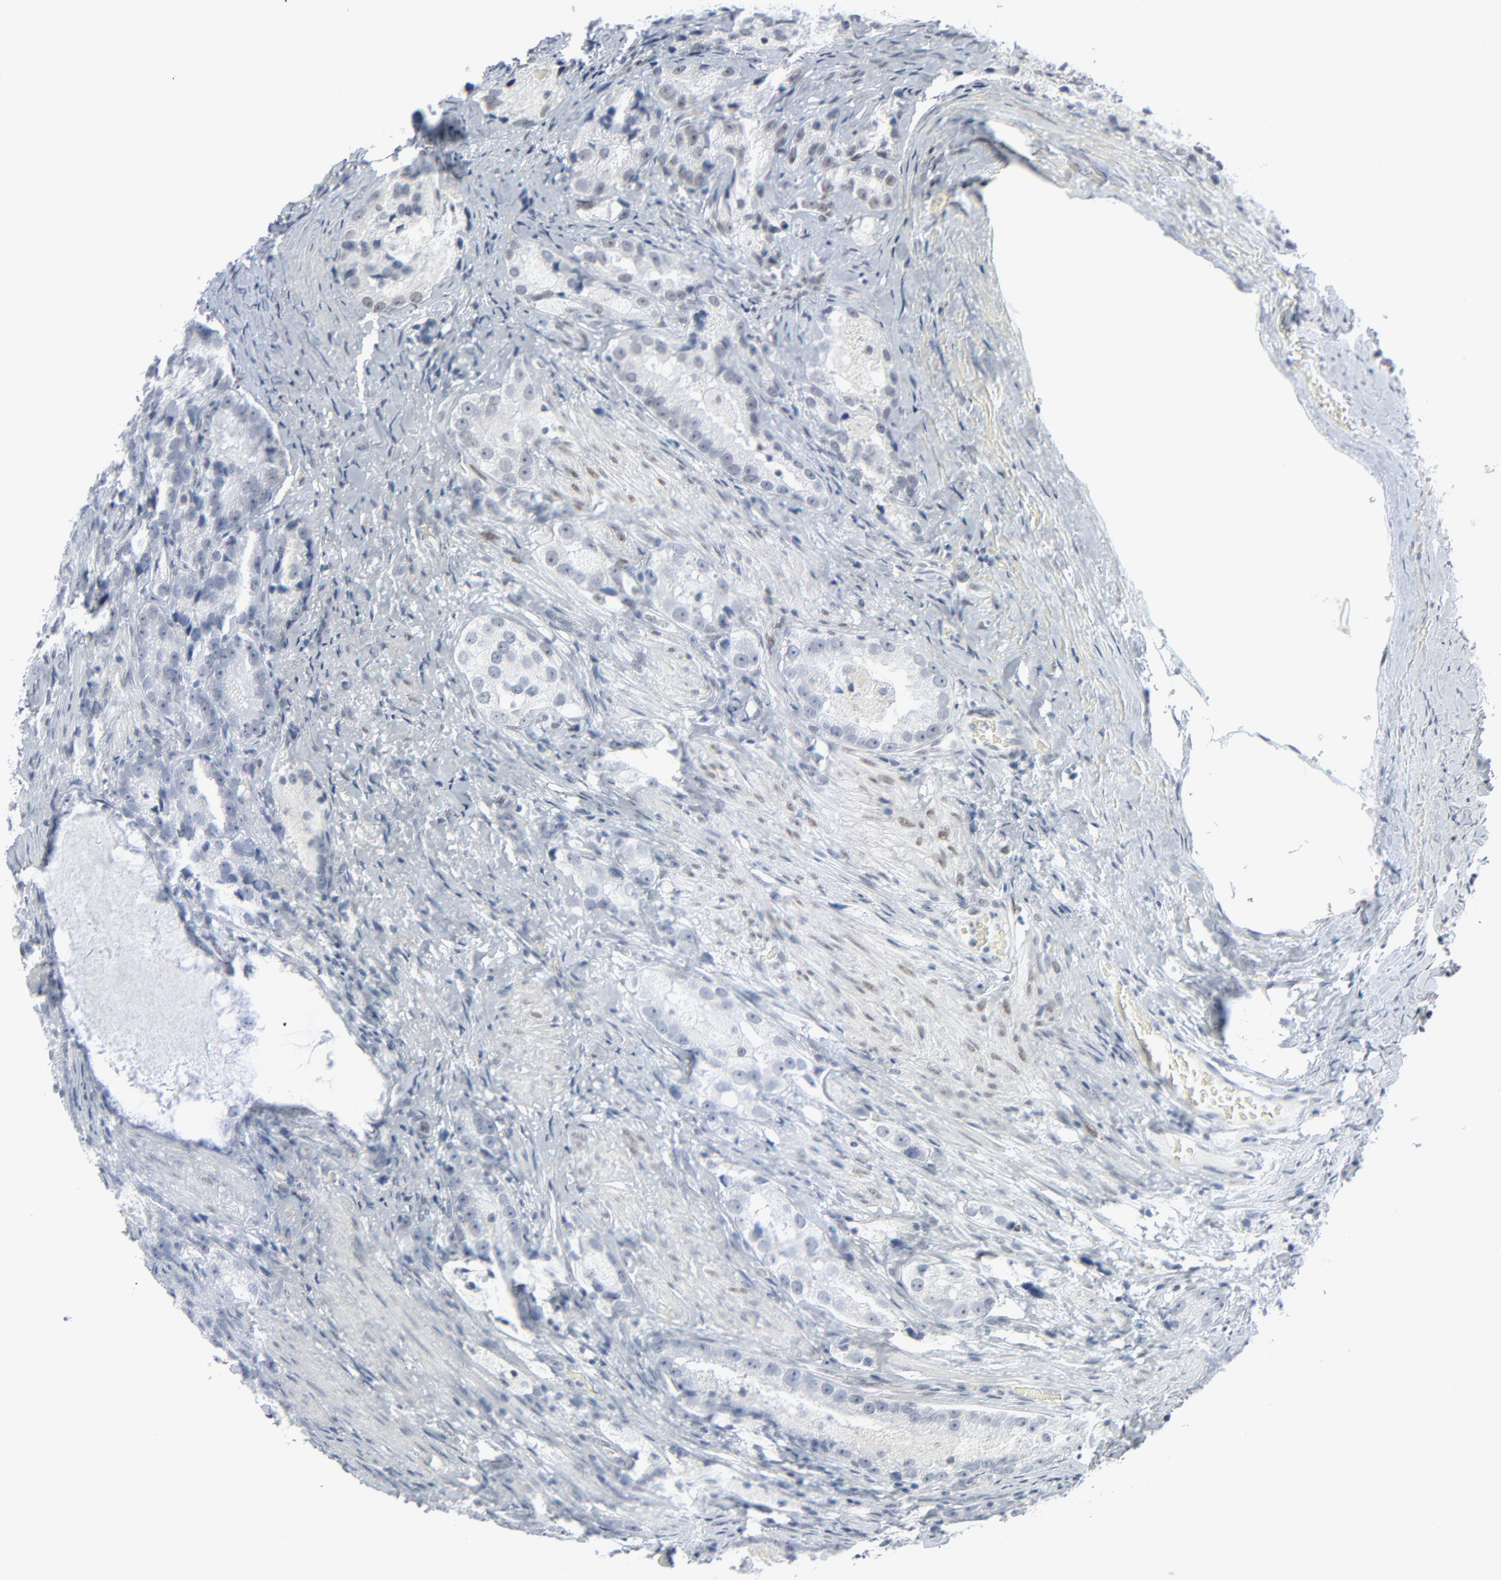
{"staining": {"intensity": "weak", "quantity": "<25%", "location": "nuclear"}, "tissue": "prostate cancer", "cell_type": "Tumor cells", "image_type": "cancer", "snomed": [{"axis": "morphology", "description": "Adenocarcinoma, High grade"}, {"axis": "topography", "description": "Prostate"}], "caption": "The micrograph displays no staining of tumor cells in prostate cancer.", "gene": "CUX1", "patient": {"sex": "male", "age": 63}}